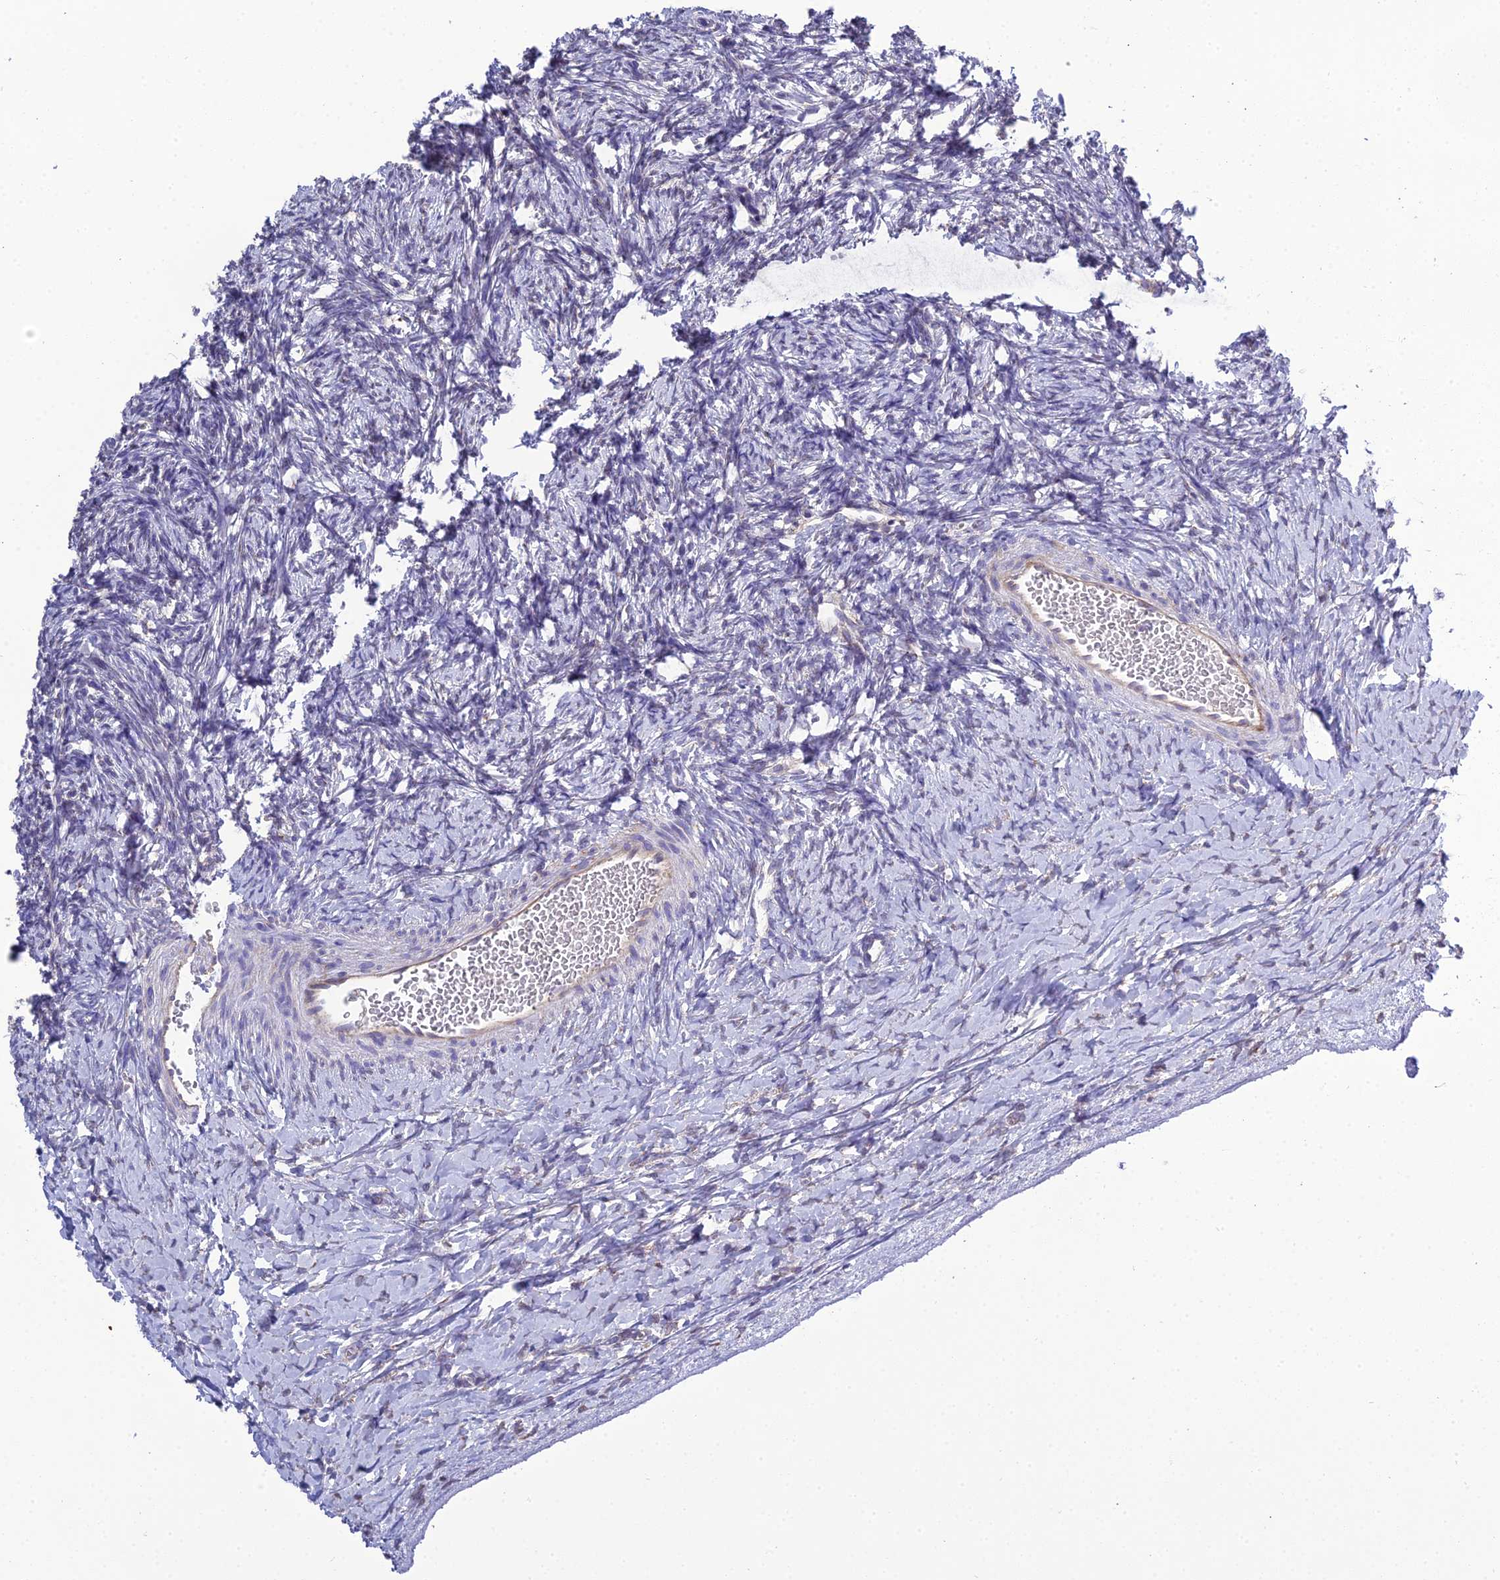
{"staining": {"intensity": "weak", "quantity": ">75%", "location": "cytoplasmic/membranous"}, "tissue": "ovary", "cell_type": "Follicle cells", "image_type": "normal", "snomed": [{"axis": "morphology", "description": "Normal tissue, NOS"}, {"axis": "morphology", "description": "Developmental malformation"}, {"axis": "topography", "description": "Ovary"}], "caption": "Follicle cells display low levels of weak cytoplasmic/membranous positivity in approximately >75% of cells in unremarkable human ovary.", "gene": "GOLPH3", "patient": {"sex": "female", "age": 39}}